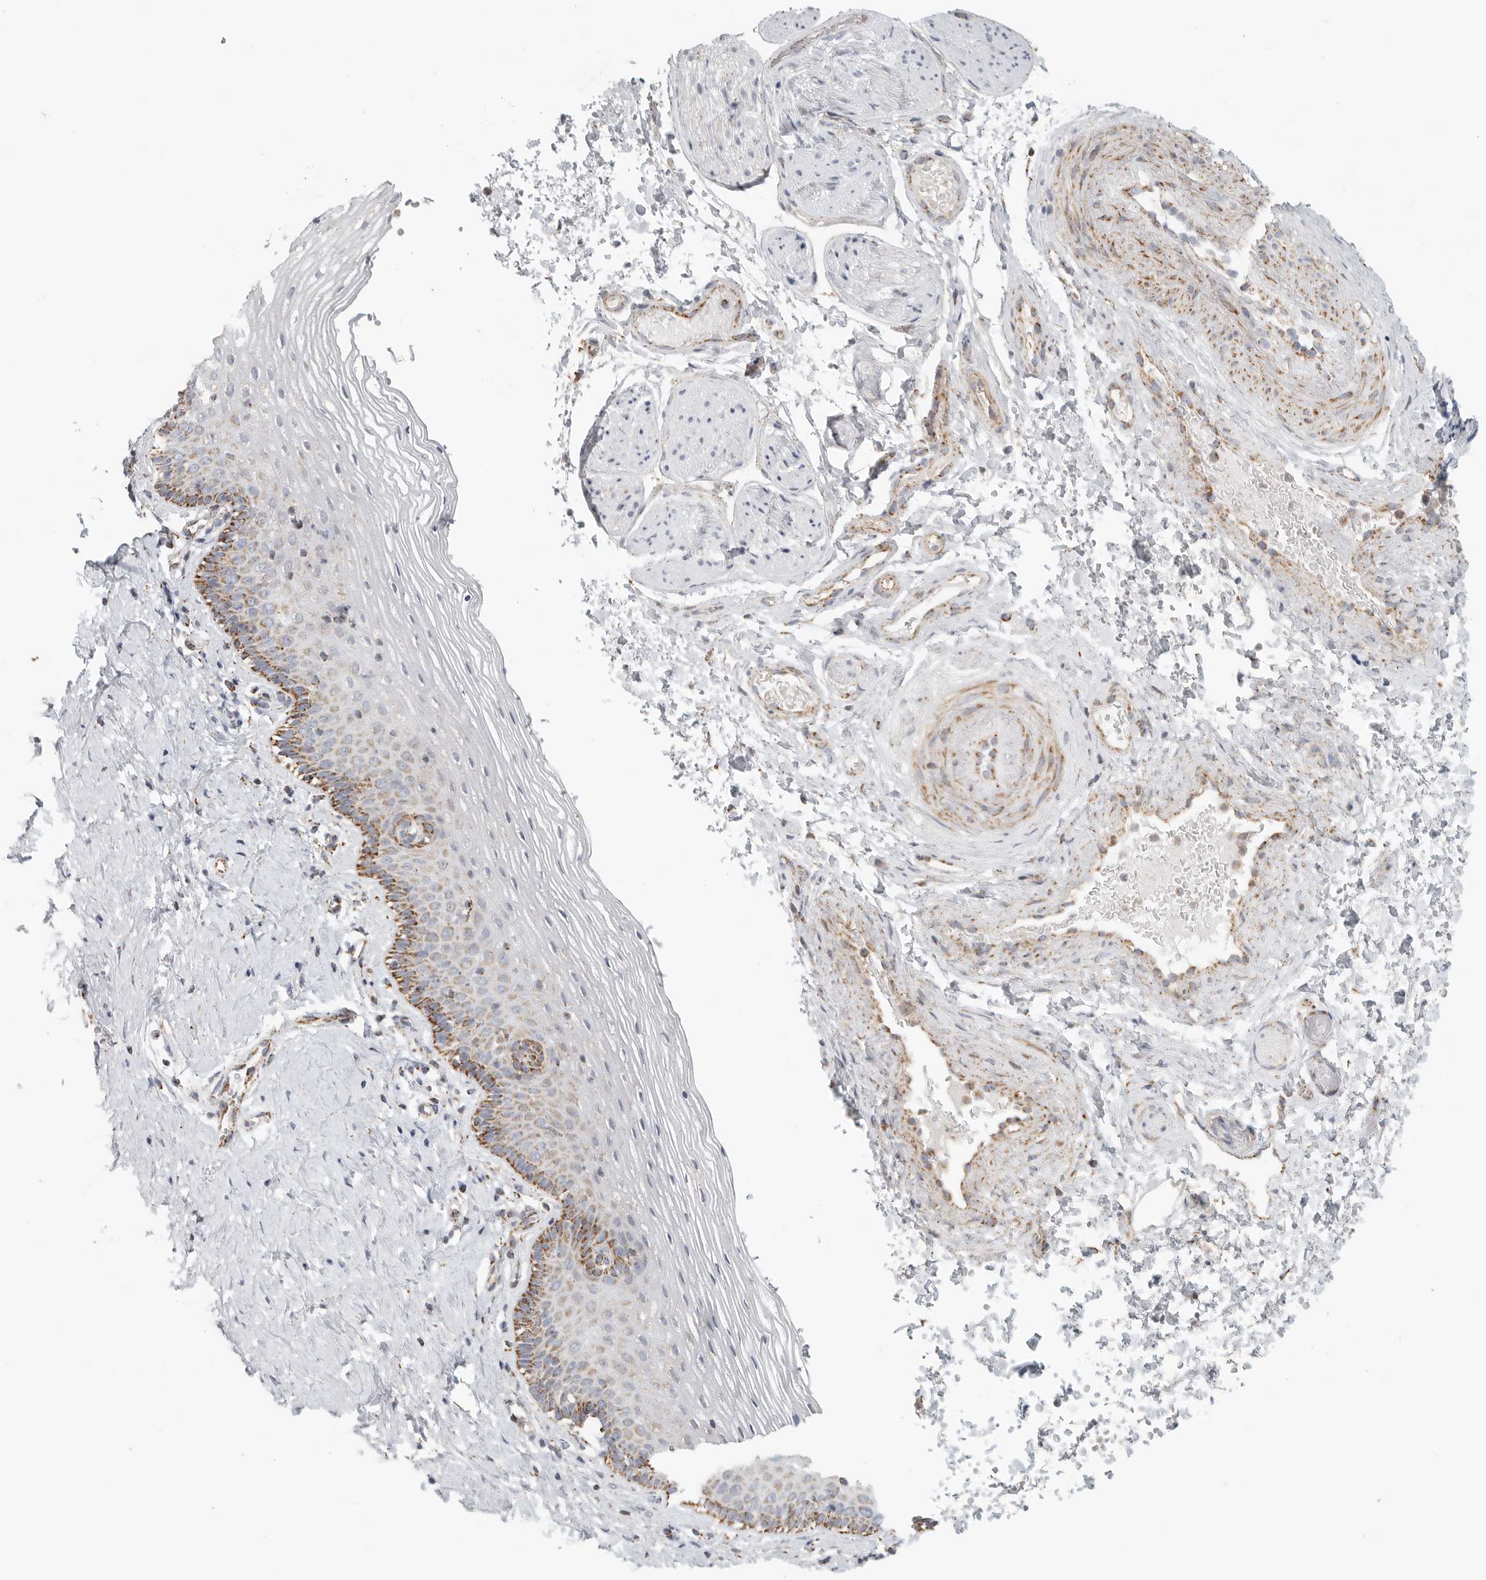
{"staining": {"intensity": "moderate", "quantity": "<25%", "location": "cytoplasmic/membranous"}, "tissue": "vagina", "cell_type": "Squamous epithelial cells", "image_type": "normal", "snomed": [{"axis": "morphology", "description": "Normal tissue, NOS"}, {"axis": "topography", "description": "Vagina"}], "caption": "DAB (3,3'-diaminobenzidine) immunohistochemical staining of benign vagina demonstrates moderate cytoplasmic/membranous protein expression in approximately <25% of squamous epithelial cells. The staining was performed using DAB to visualize the protein expression in brown, while the nuclei were stained in blue with hematoxylin (Magnification: 20x).", "gene": "SLC25A26", "patient": {"sex": "female", "age": 32}}